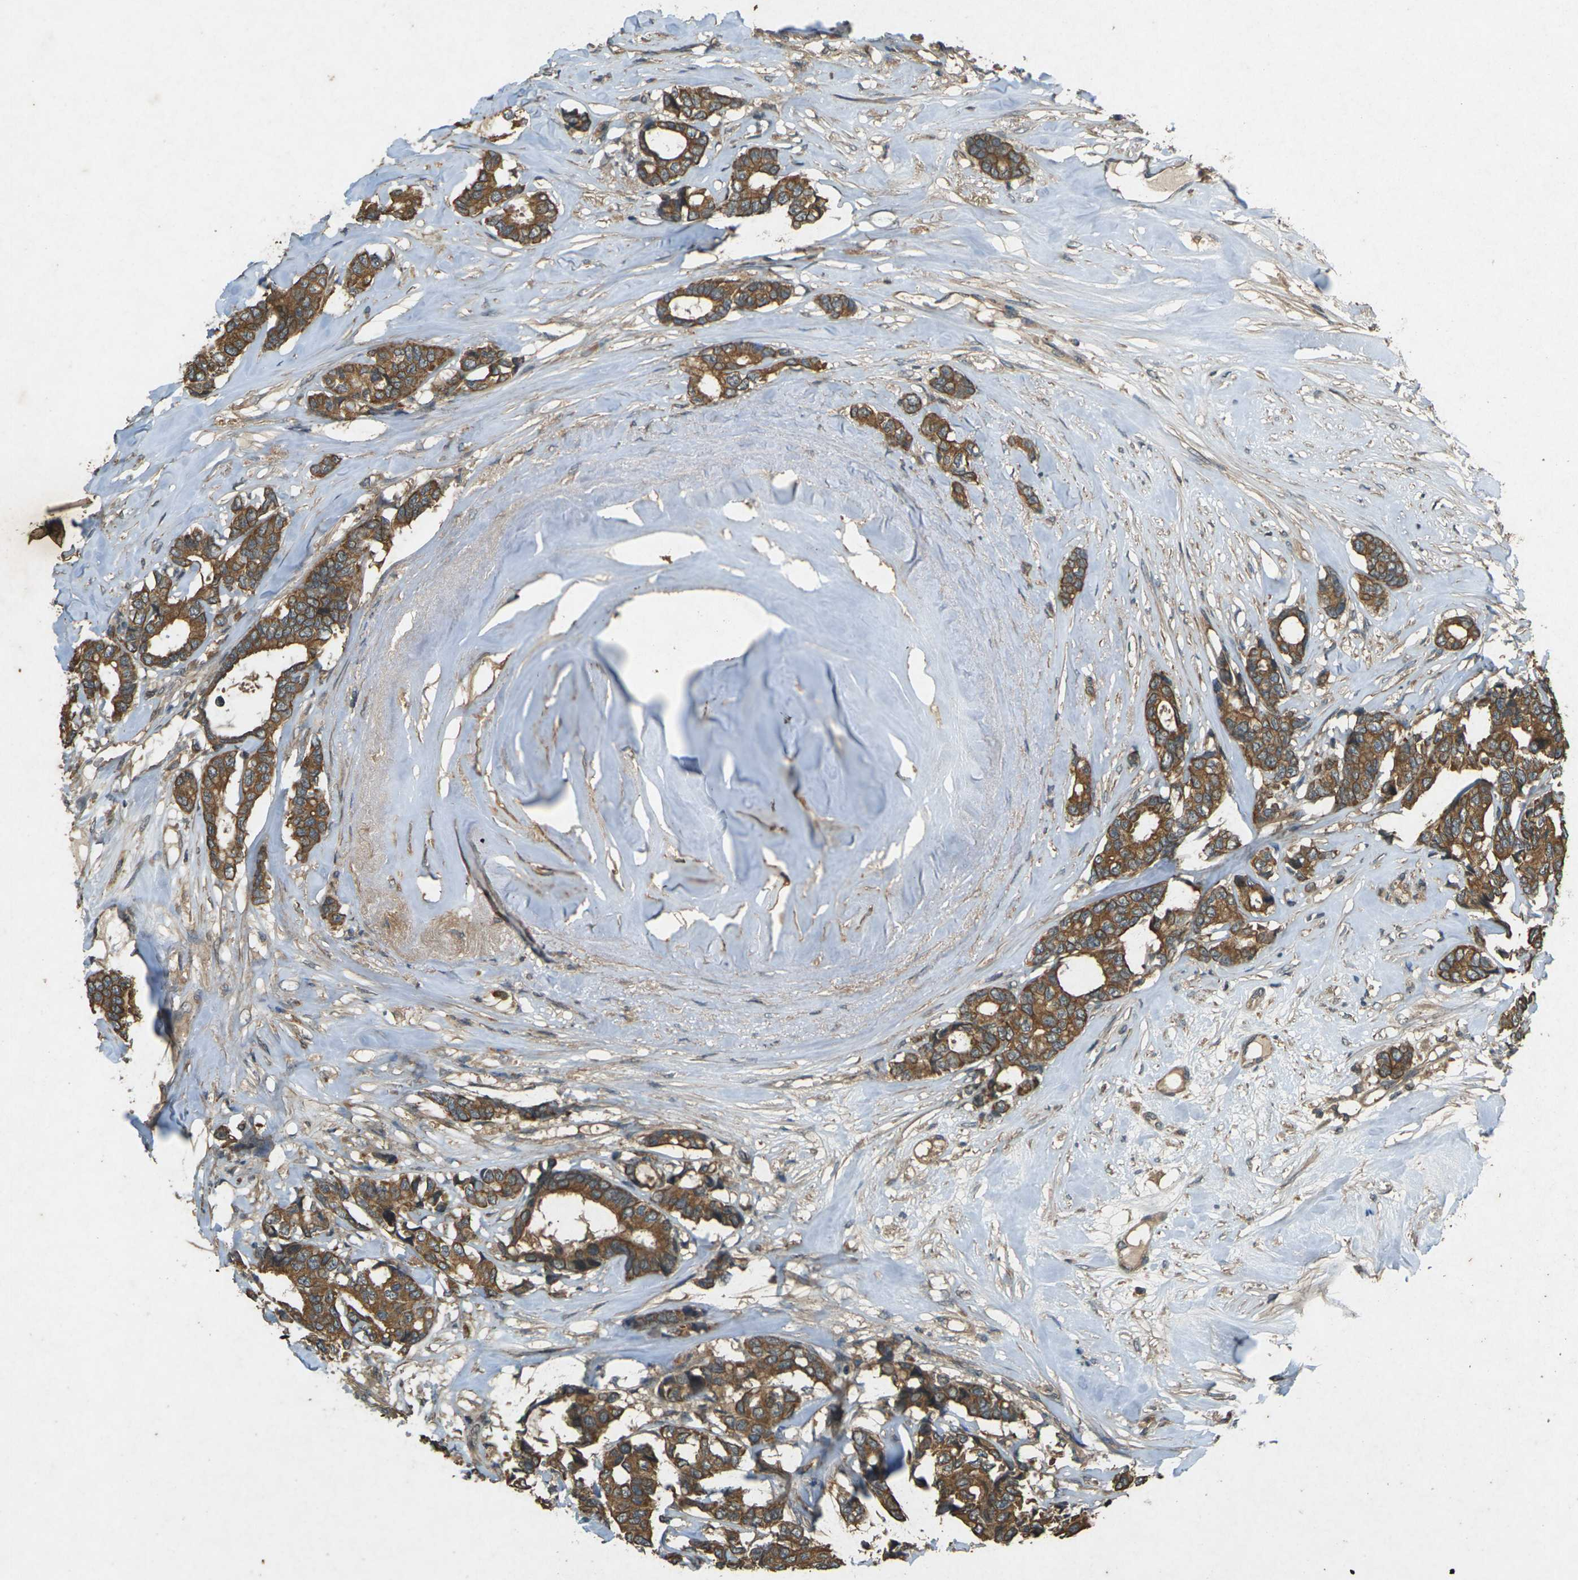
{"staining": {"intensity": "strong", "quantity": ">75%", "location": "cytoplasmic/membranous"}, "tissue": "breast cancer", "cell_type": "Tumor cells", "image_type": "cancer", "snomed": [{"axis": "morphology", "description": "Duct carcinoma"}, {"axis": "topography", "description": "Breast"}], "caption": "Human infiltrating ductal carcinoma (breast) stained with a protein marker shows strong staining in tumor cells.", "gene": "TAP1", "patient": {"sex": "female", "age": 87}}